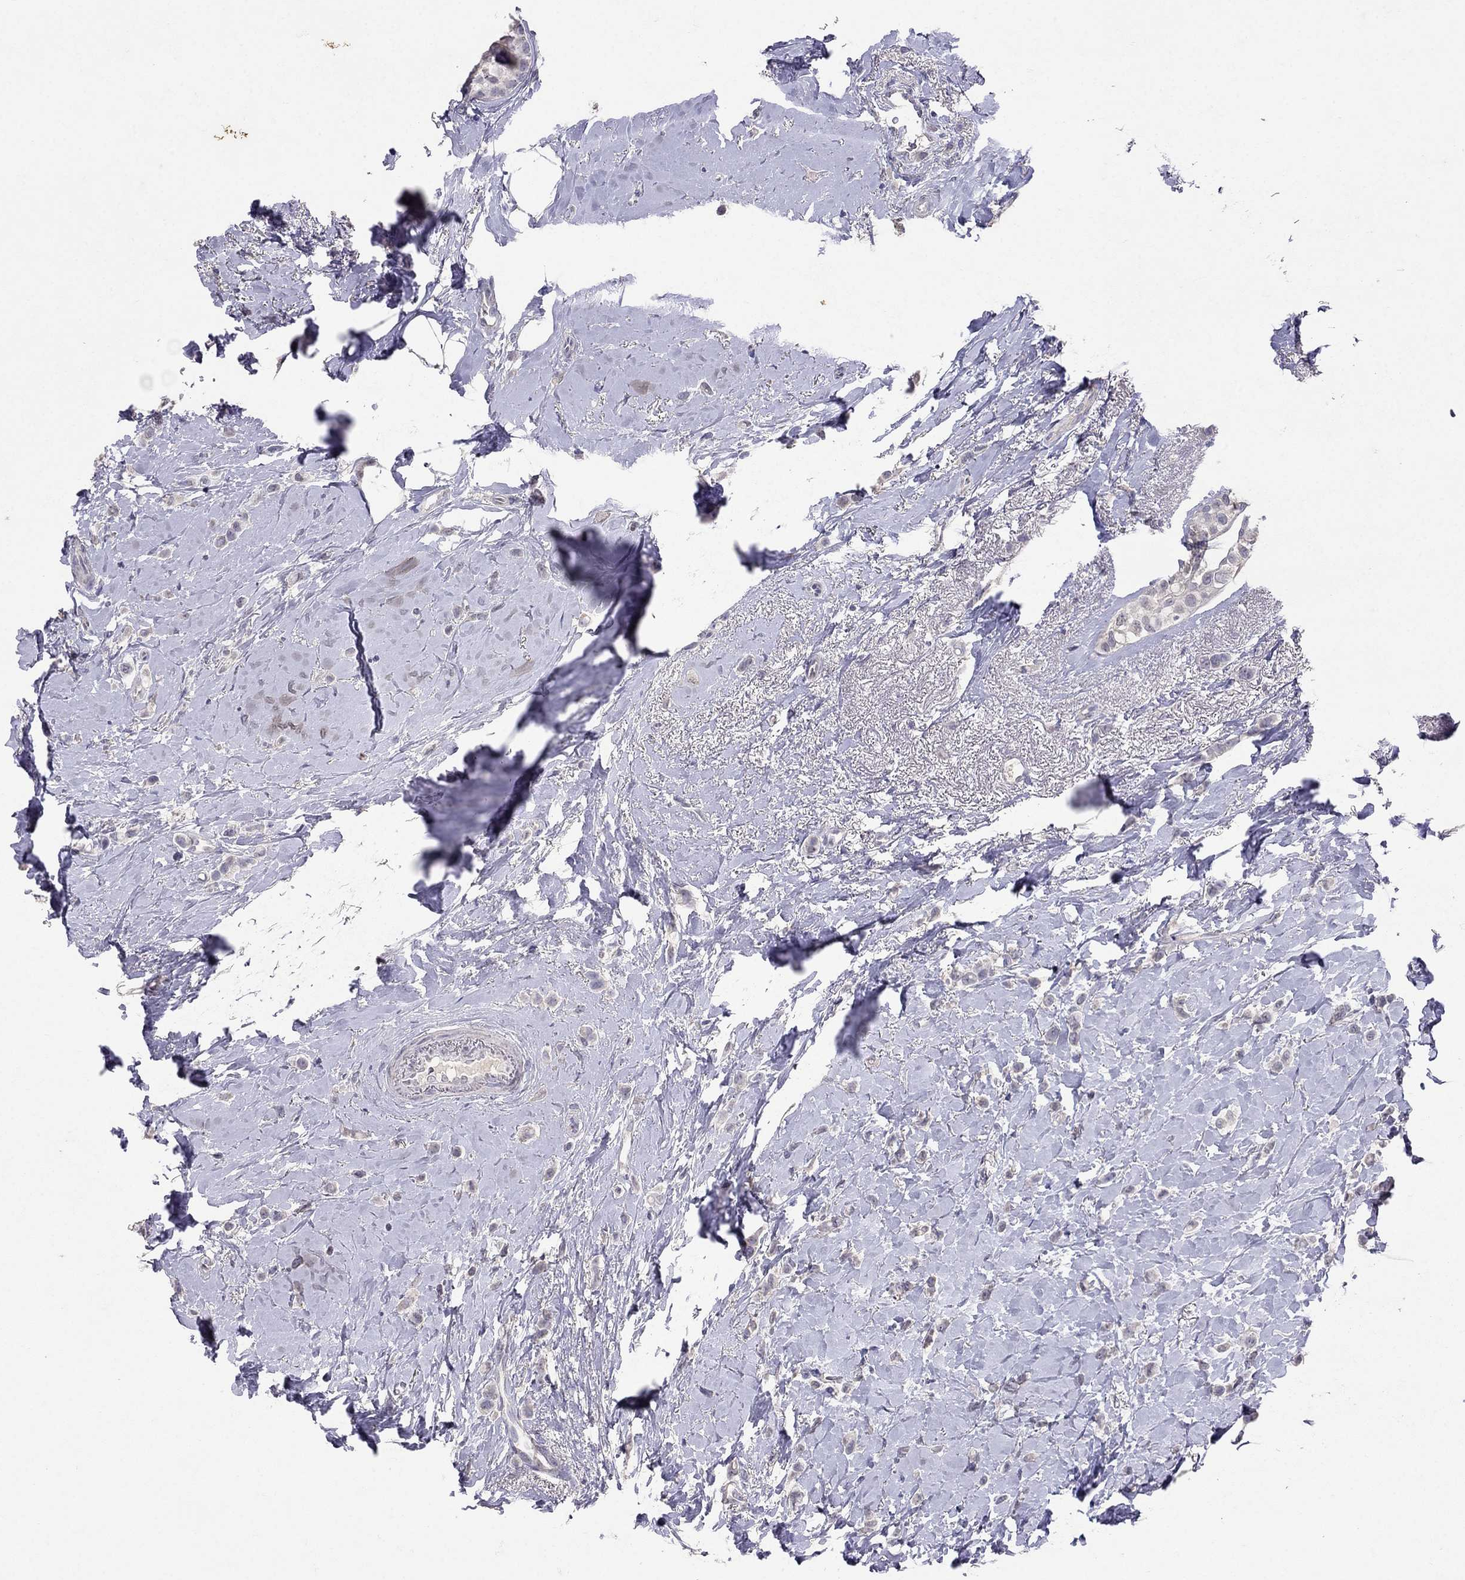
{"staining": {"intensity": "negative", "quantity": "none", "location": "none"}, "tissue": "breast cancer", "cell_type": "Tumor cells", "image_type": "cancer", "snomed": [{"axis": "morphology", "description": "Lobular carcinoma"}, {"axis": "topography", "description": "Breast"}], "caption": "High magnification brightfield microscopy of breast lobular carcinoma stained with DAB (3,3'-diaminobenzidine) (brown) and counterstained with hematoxylin (blue): tumor cells show no significant staining.", "gene": "FST", "patient": {"sex": "female", "age": 66}}